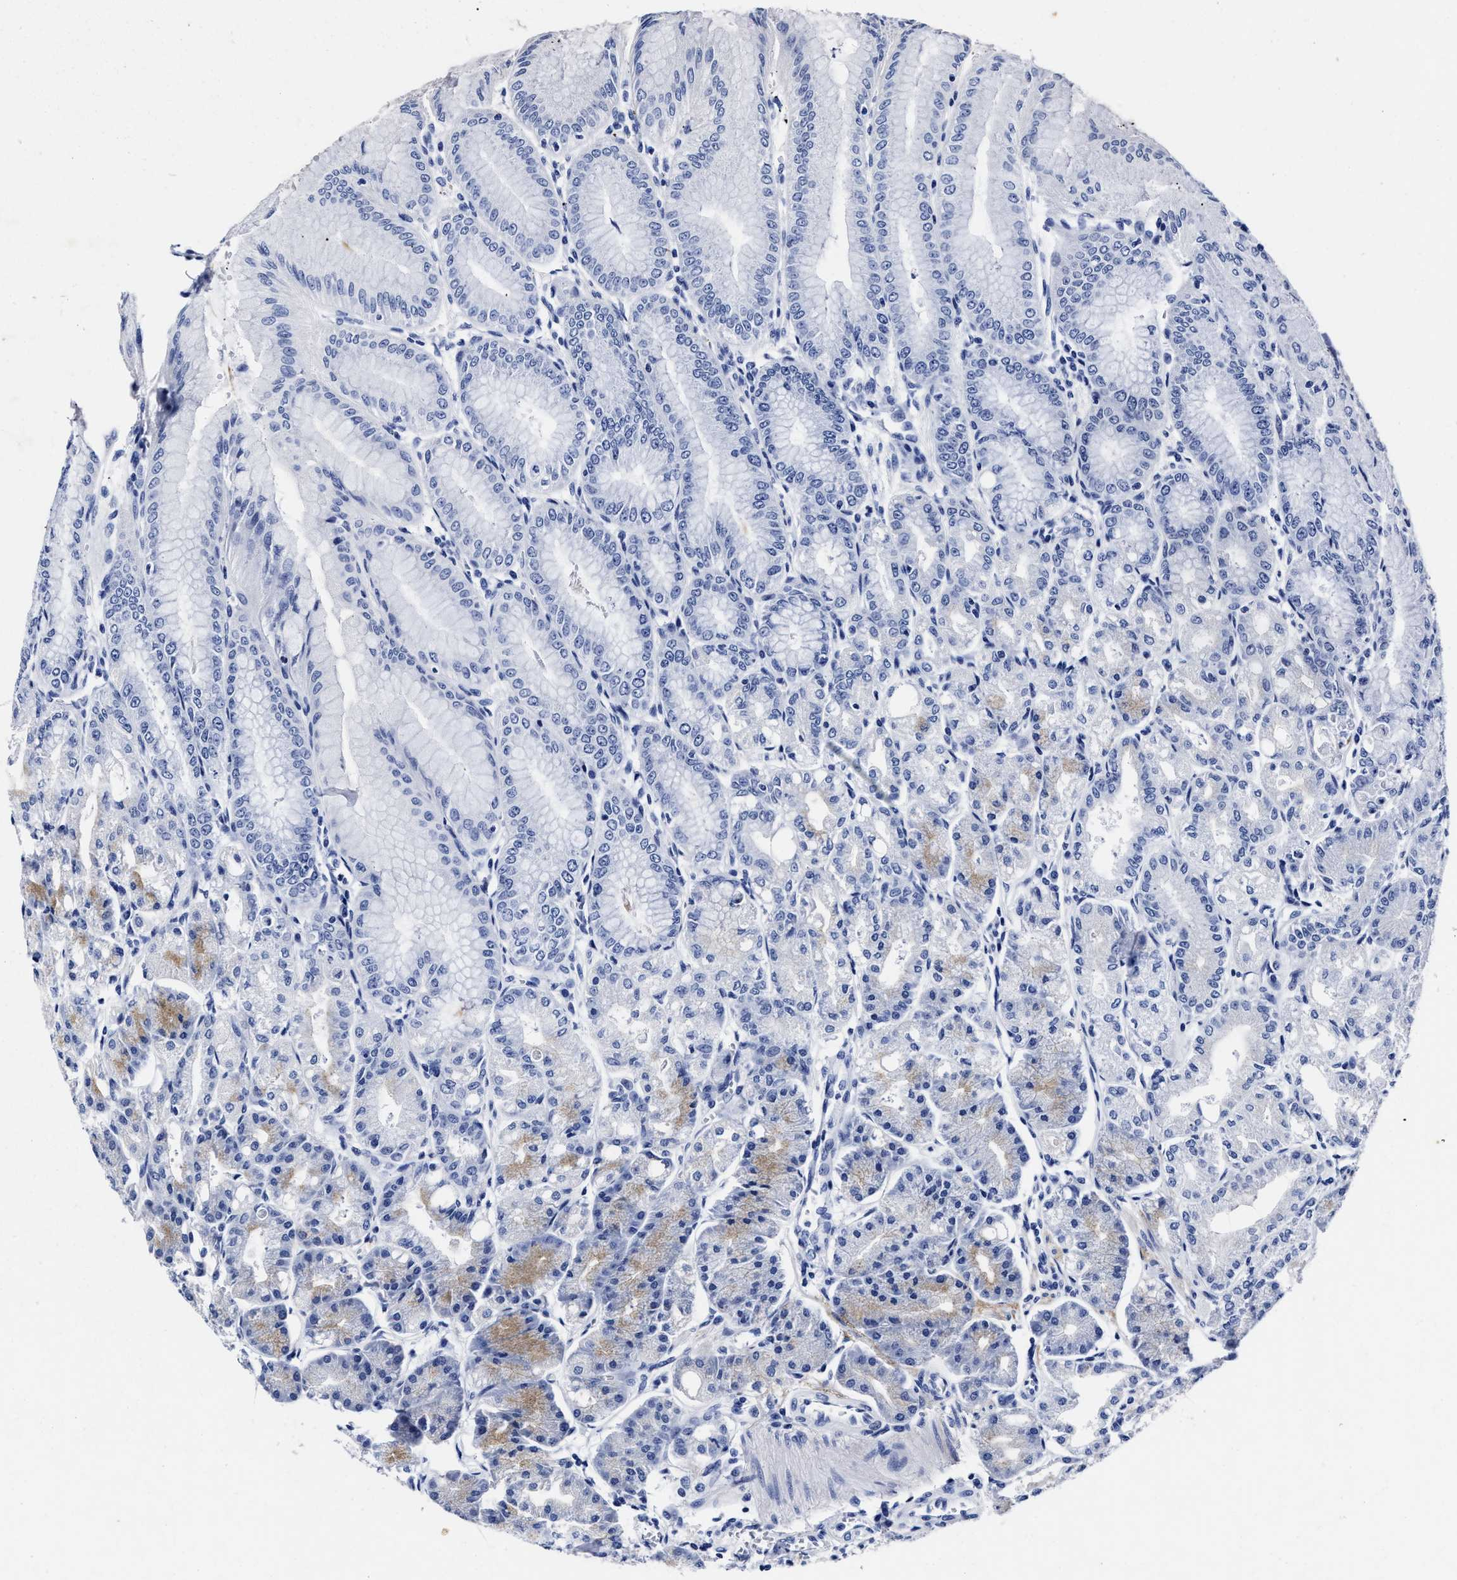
{"staining": {"intensity": "weak", "quantity": "<25%", "location": "cytoplasmic/membranous"}, "tissue": "stomach", "cell_type": "Glandular cells", "image_type": "normal", "snomed": [{"axis": "morphology", "description": "Normal tissue, NOS"}, {"axis": "topography", "description": "Stomach, lower"}], "caption": "IHC histopathology image of unremarkable stomach: human stomach stained with DAB (3,3'-diaminobenzidine) displays no significant protein expression in glandular cells.", "gene": "LRRC8E", "patient": {"sex": "male", "age": 71}}